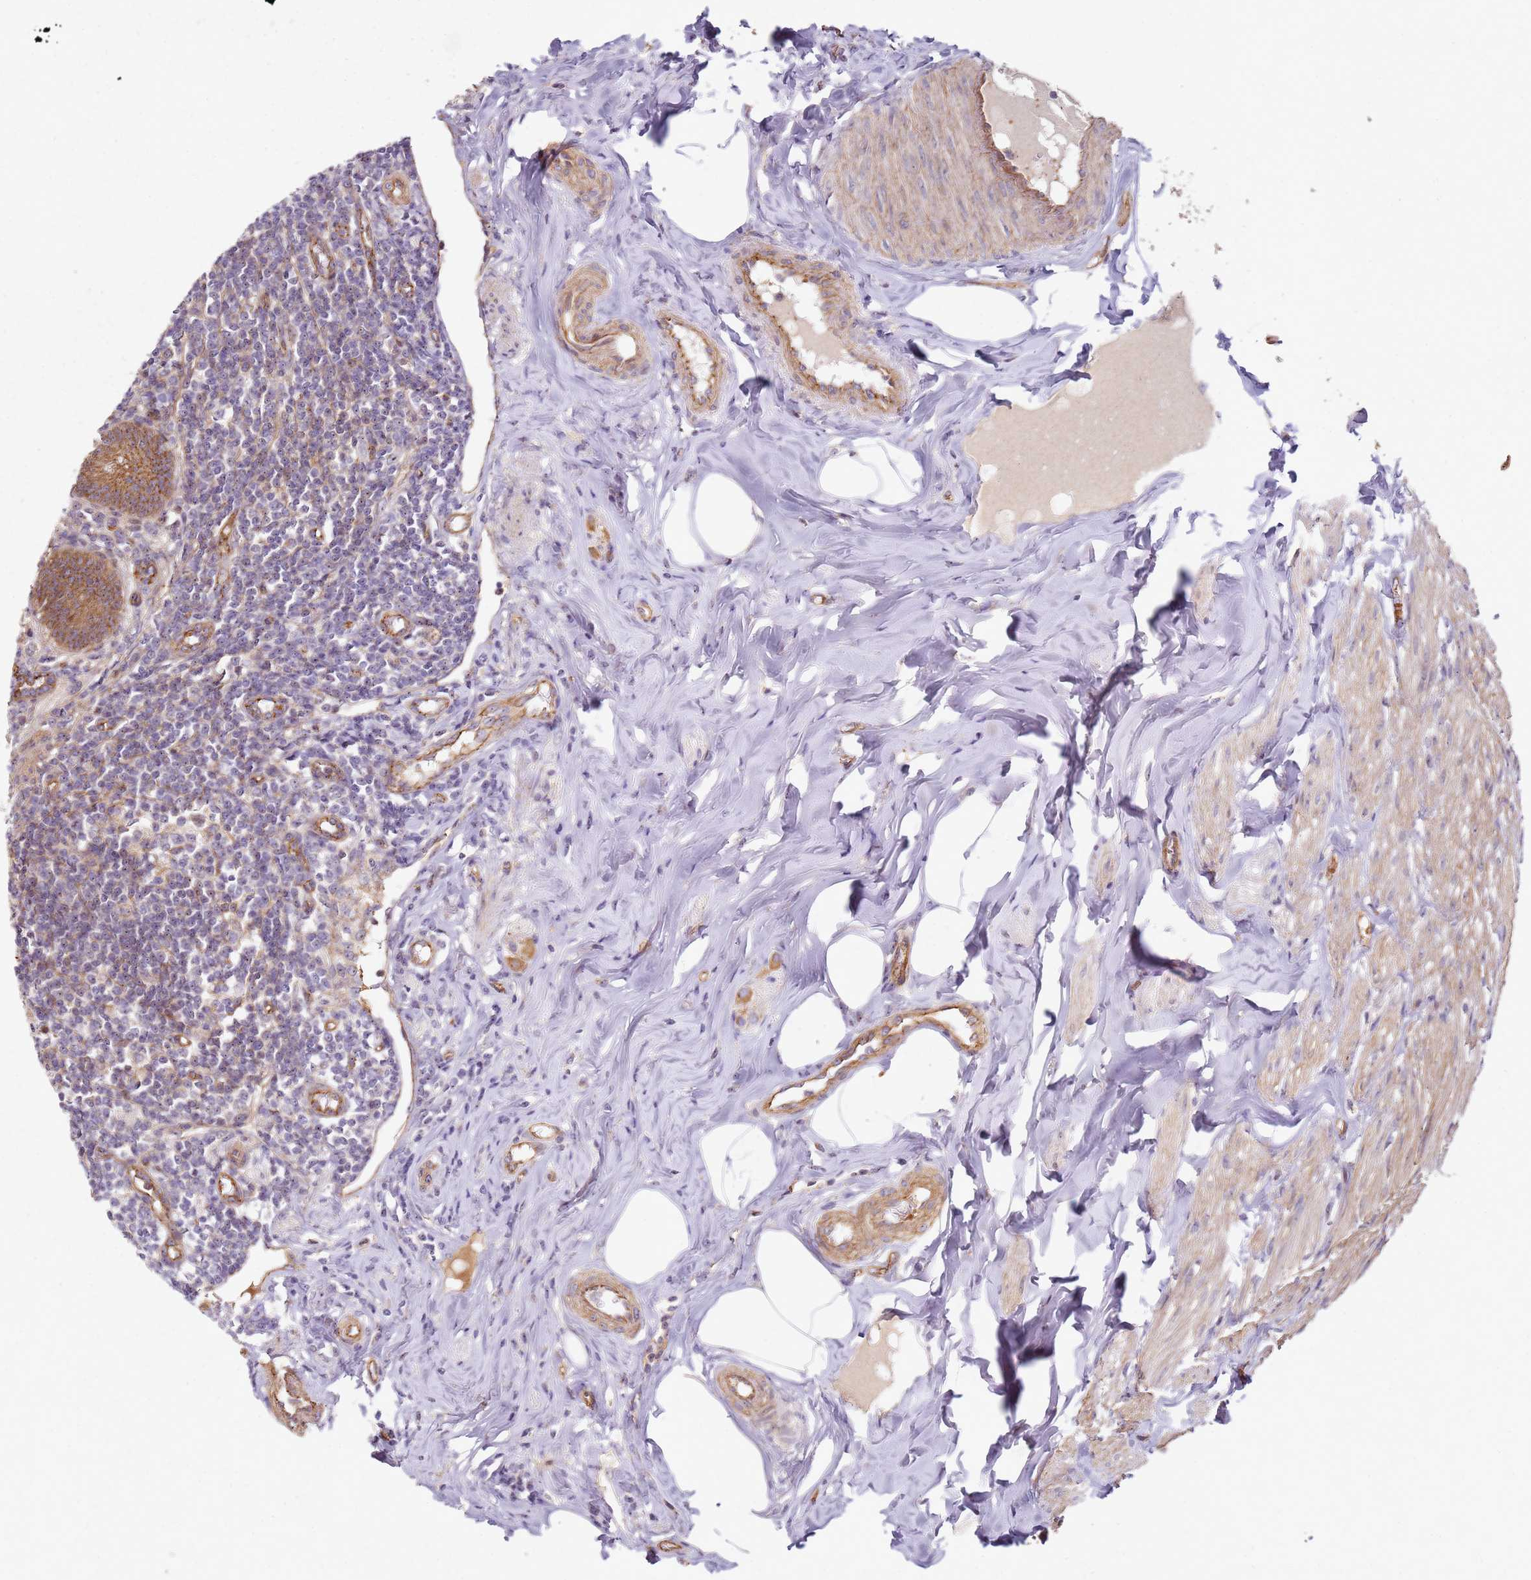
{"staining": {"intensity": "strong", "quantity": ">75%", "location": "cytoplasmic/membranous"}, "tissue": "appendix", "cell_type": "Glandular cells", "image_type": "normal", "snomed": [{"axis": "morphology", "description": "Normal tissue, NOS"}, {"axis": "topography", "description": "Appendix"}], "caption": "Immunohistochemistry staining of normal appendix, which exhibits high levels of strong cytoplasmic/membranous expression in about >75% of glandular cells indicating strong cytoplasmic/membranous protein positivity. The staining was performed using DAB (brown) for protein detection and nuclei were counterstained in hematoxylin (blue).", "gene": "C2CD4B", "patient": {"sex": "female", "age": 33}}